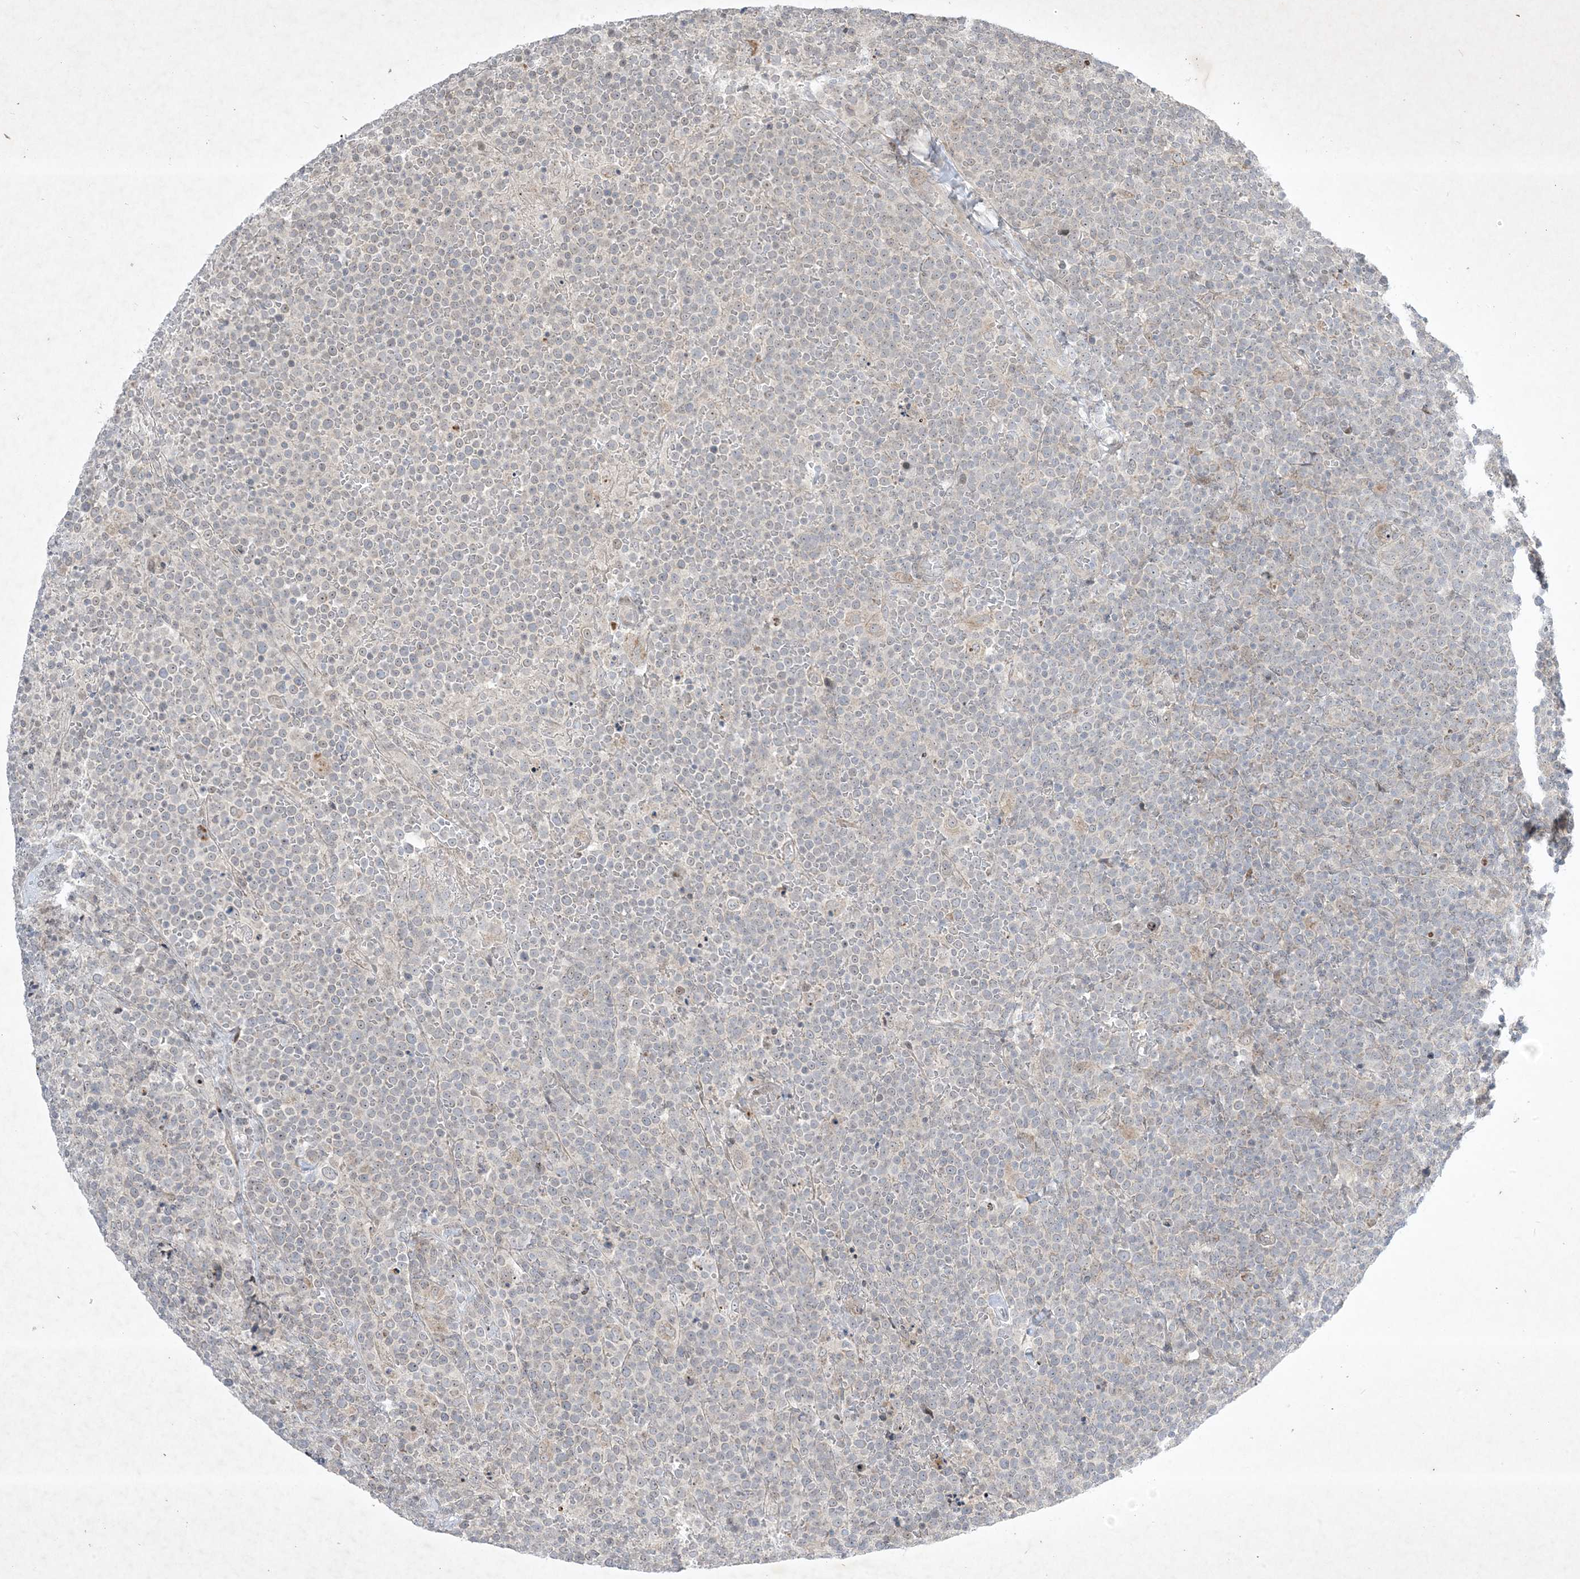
{"staining": {"intensity": "negative", "quantity": "none", "location": "none"}, "tissue": "lymphoma", "cell_type": "Tumor cells", "image_type": "cancer", "snomed": [{"axis": "morphology", "description": "Malignant lymphoma, non-Hodgkin's type, High grade"}, {"axis": "topography", "description": "Lymph node"}], "caption": "The micrograph displays no significant positivity in tumor cells of high-grade malignant lymphoma, non-Hodgkin's type. (IHC, brightfield microscopy, high magnification).", "gene": "SOGA3", "patient": {"sex": "male", "age": 61}}